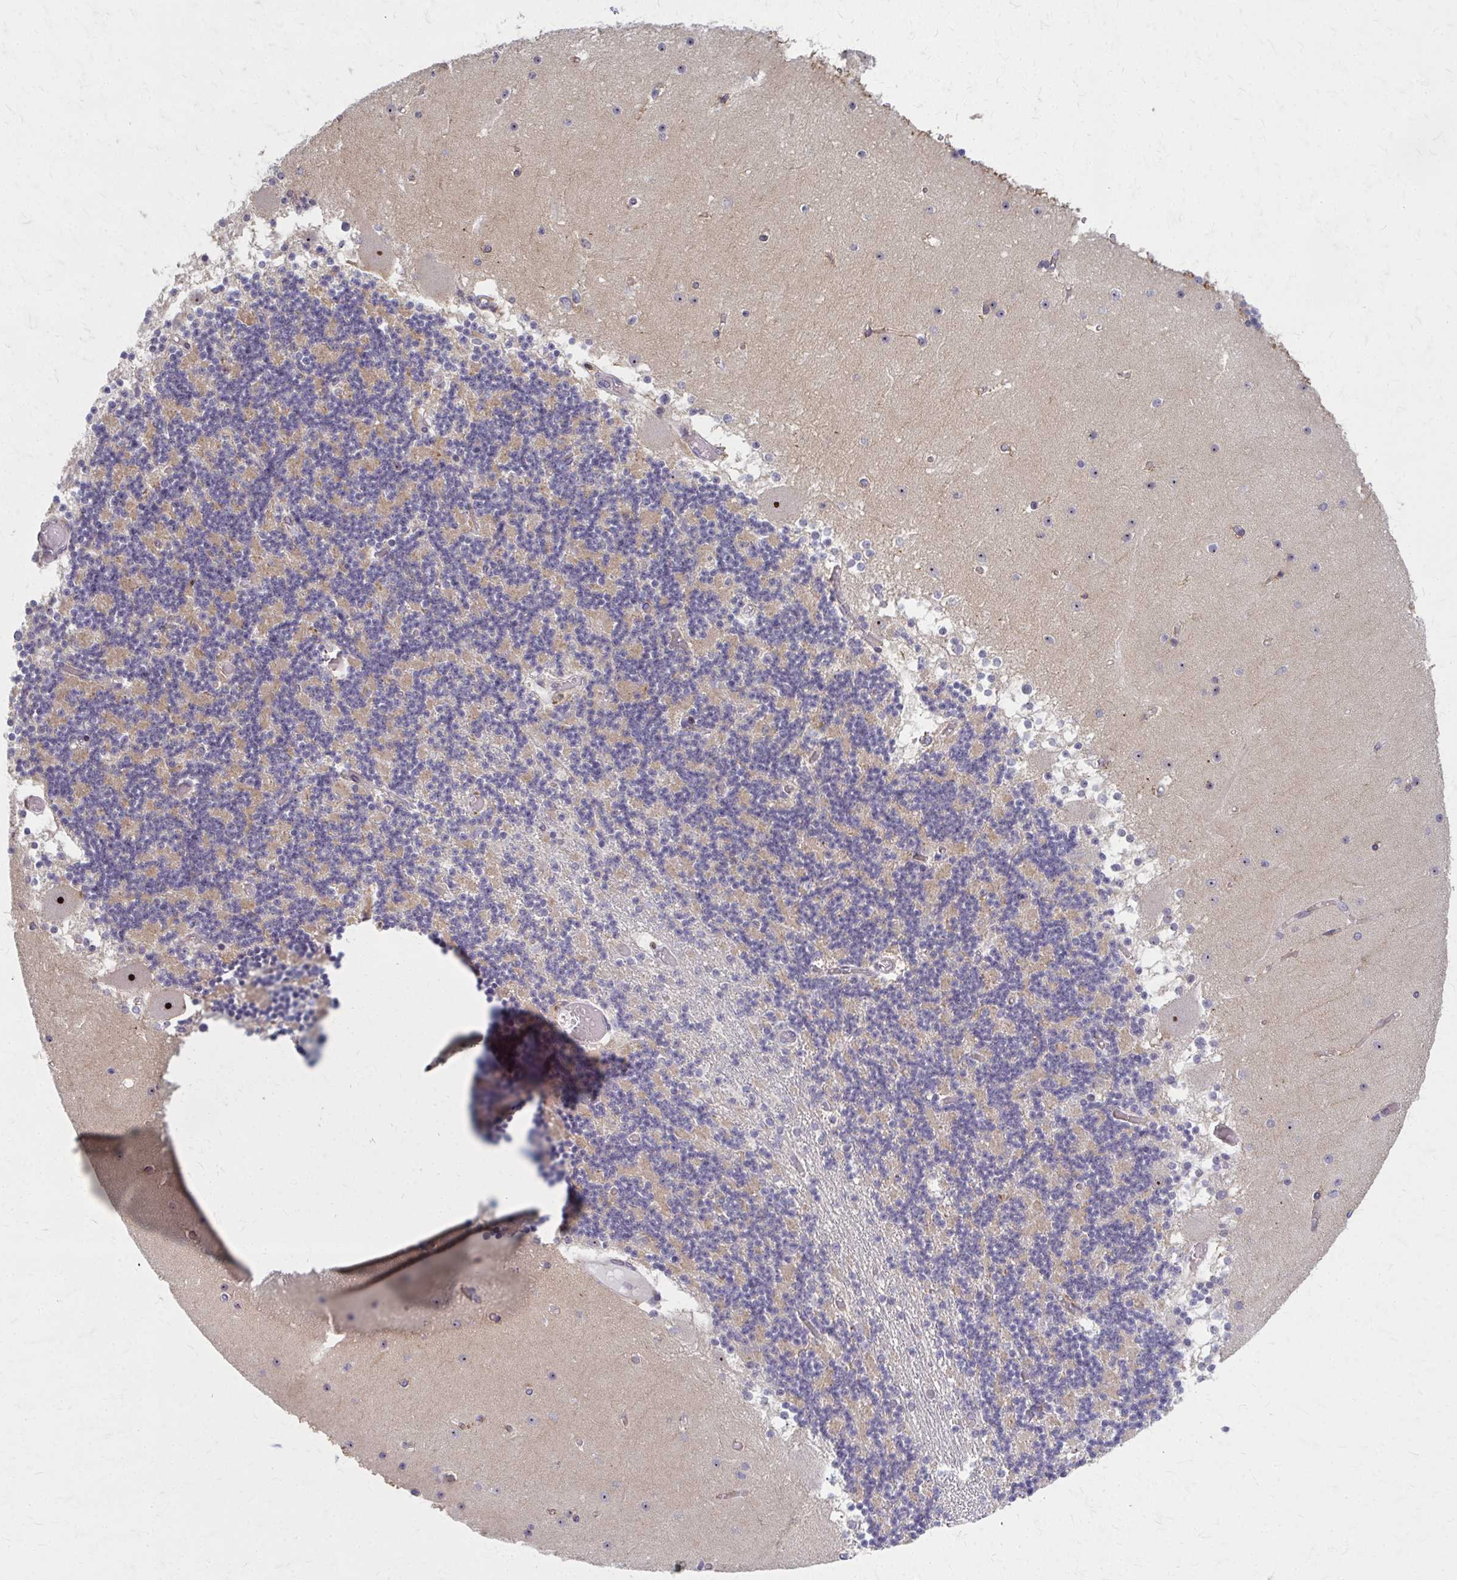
{"staining": {"intensity": "negative", "quantity": "none", "location": "none"}, "tissue": "cerebellum", "cell_type": "Cells in granular layer", "image_type": "normal", "snomed": [{"axis": "morphology", "description": "Normal tissue, NOS"}, {"axis": "topography", "description": "Cerebellum"}], "caption": "Protein analysis of unremarkable cerebellum displays no significant expression in cells in granular layer.", "gene": "NUDT16", "patient": {"sex": "female", "age": 28}}